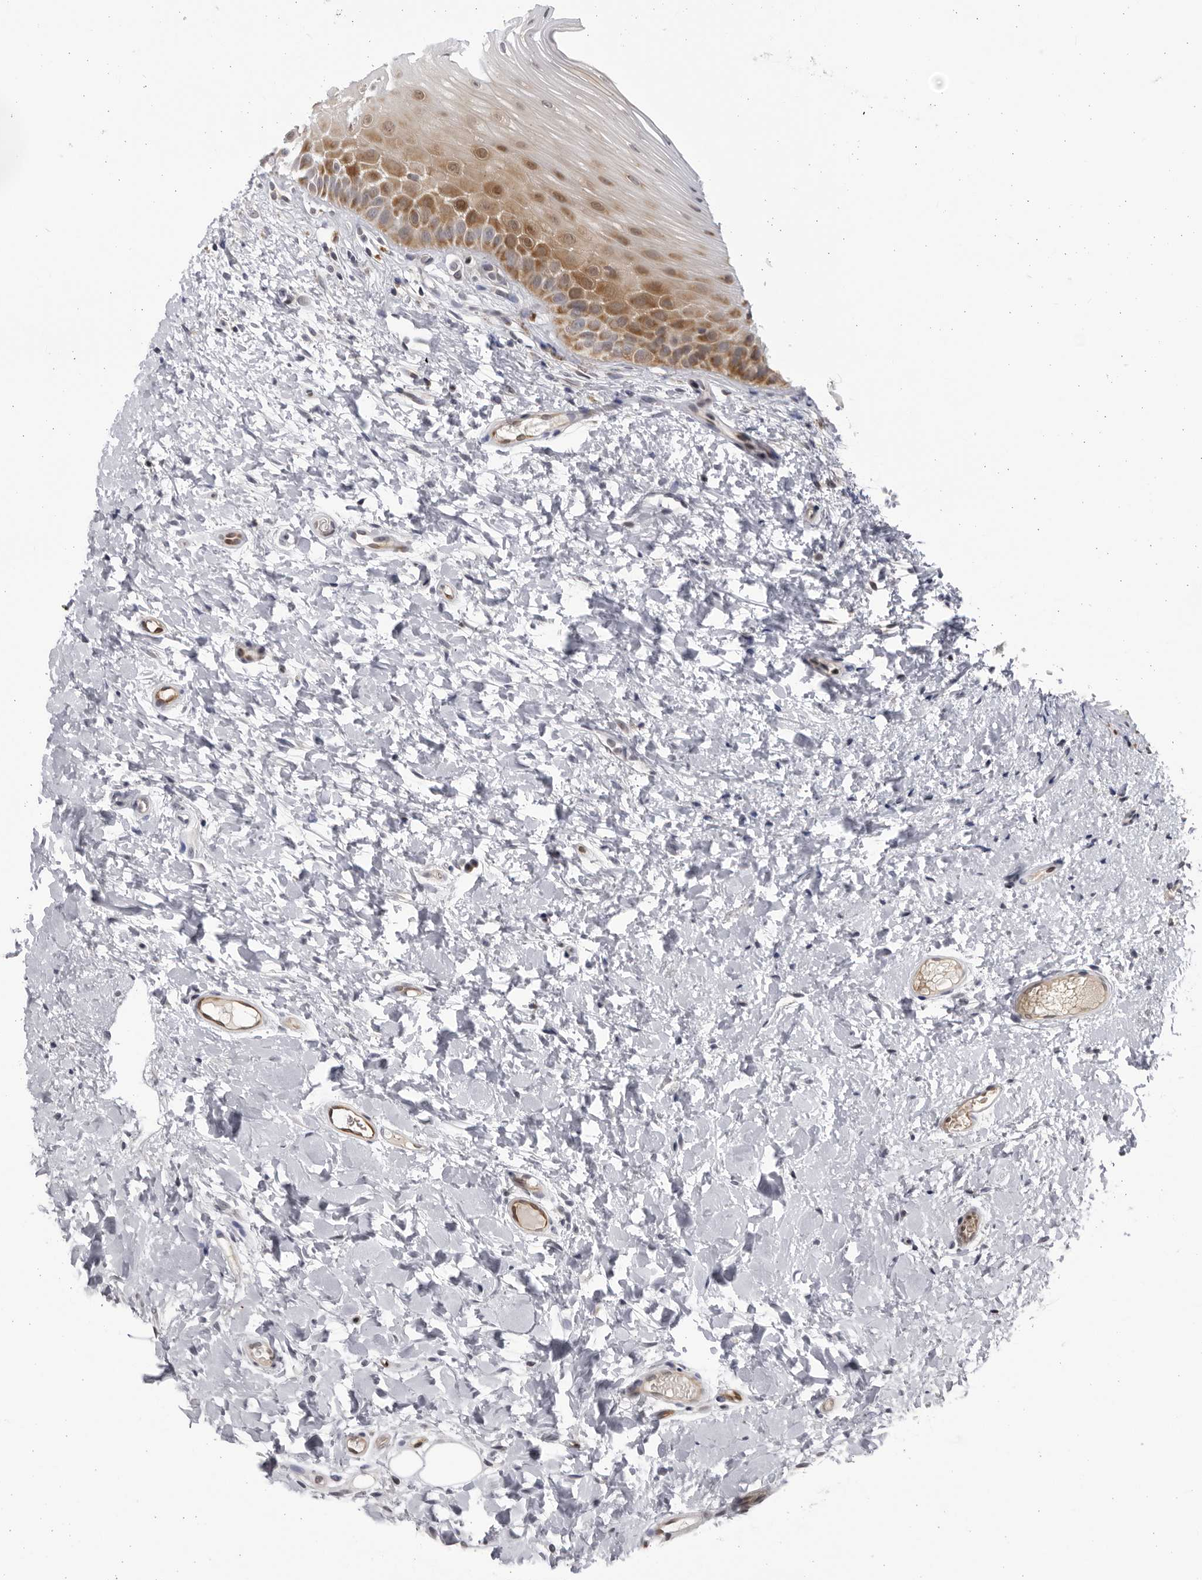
{"staining": {"intensity": "moderate", "quantity": "25%-75%", "location": "cytoplasmic/membranous,nuclear"}, "tissue": "oral mucosa", "cell_type": "Squamous epithelial cells", "image_type": "normal", "snomed": [{"axis": "morphology", "description": "Normal tissue, NOS"}, {"axis": "topography", "description": "Oral tissue"}], "caption": "Immunohistochemical staining of normal oral mucosa displays 25%-75% levels of moderate cytoplasmic/membranous,nuclear protein staining in about 25%-75% of squamous epithelial cells.", "gene": "SLC25A22", "patient": {"sex": "female", "age": 56}}